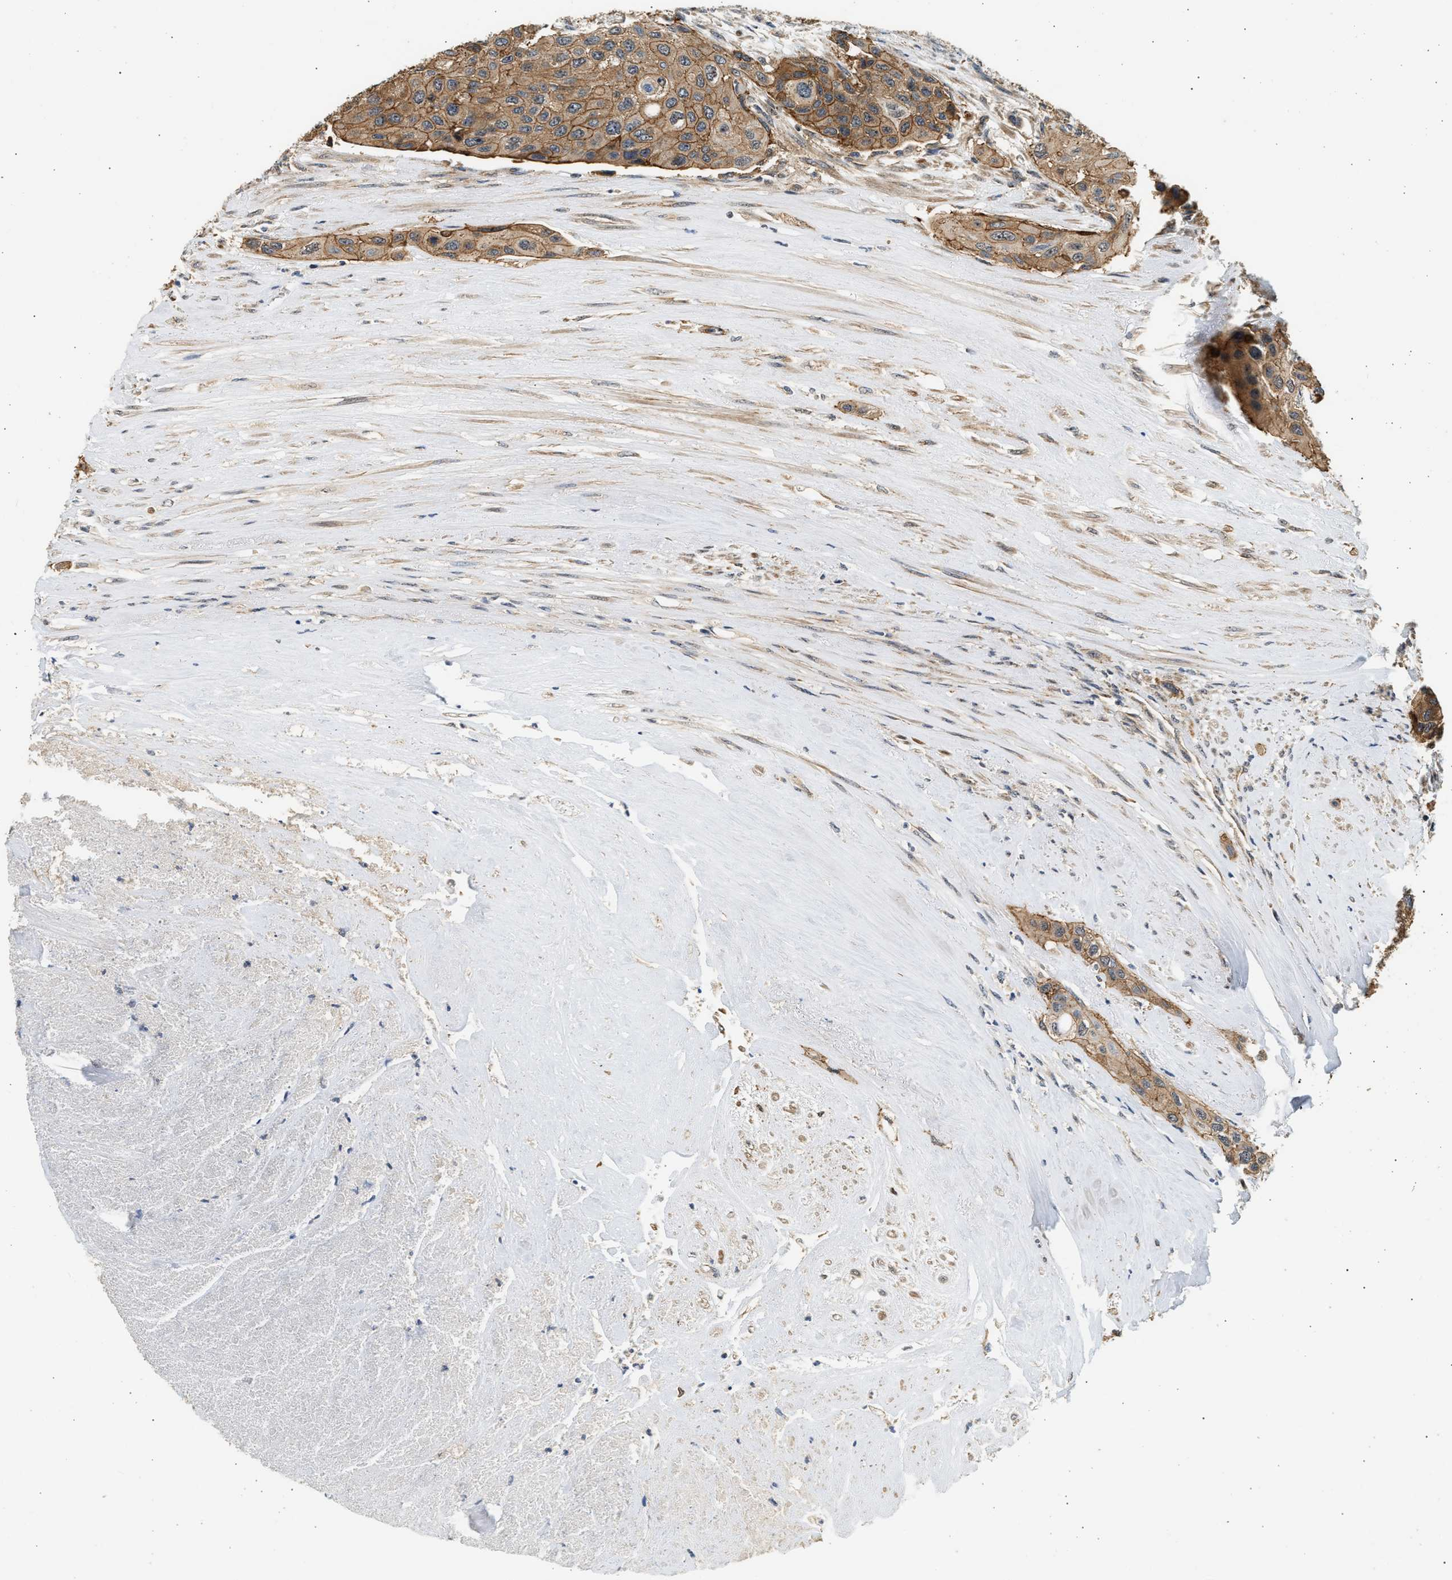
{"staining": {"intensity": "moderate", "quantity": ">75%", "location": "cytoplasmic/membranous"}, "tissue": "urothelial cancer", "cell_type": "Tumor cells", "image_type": "cancer", "snomed": [{"axis": "morphology", "description": "Urothelial carcinoma, High grade"}, {"axis": "topography", "description": "Urinary bladder"}], "caption": "Immunohistochemistry (IHC) image of urothelial cancer stained for a protein (brown), which demonstrates medium levels of moderate cytoplasmic/membranous staining in about >75% of tumor cells.", "gene": "DUSP14", "patient": {"sex": "female", "age": 56}}